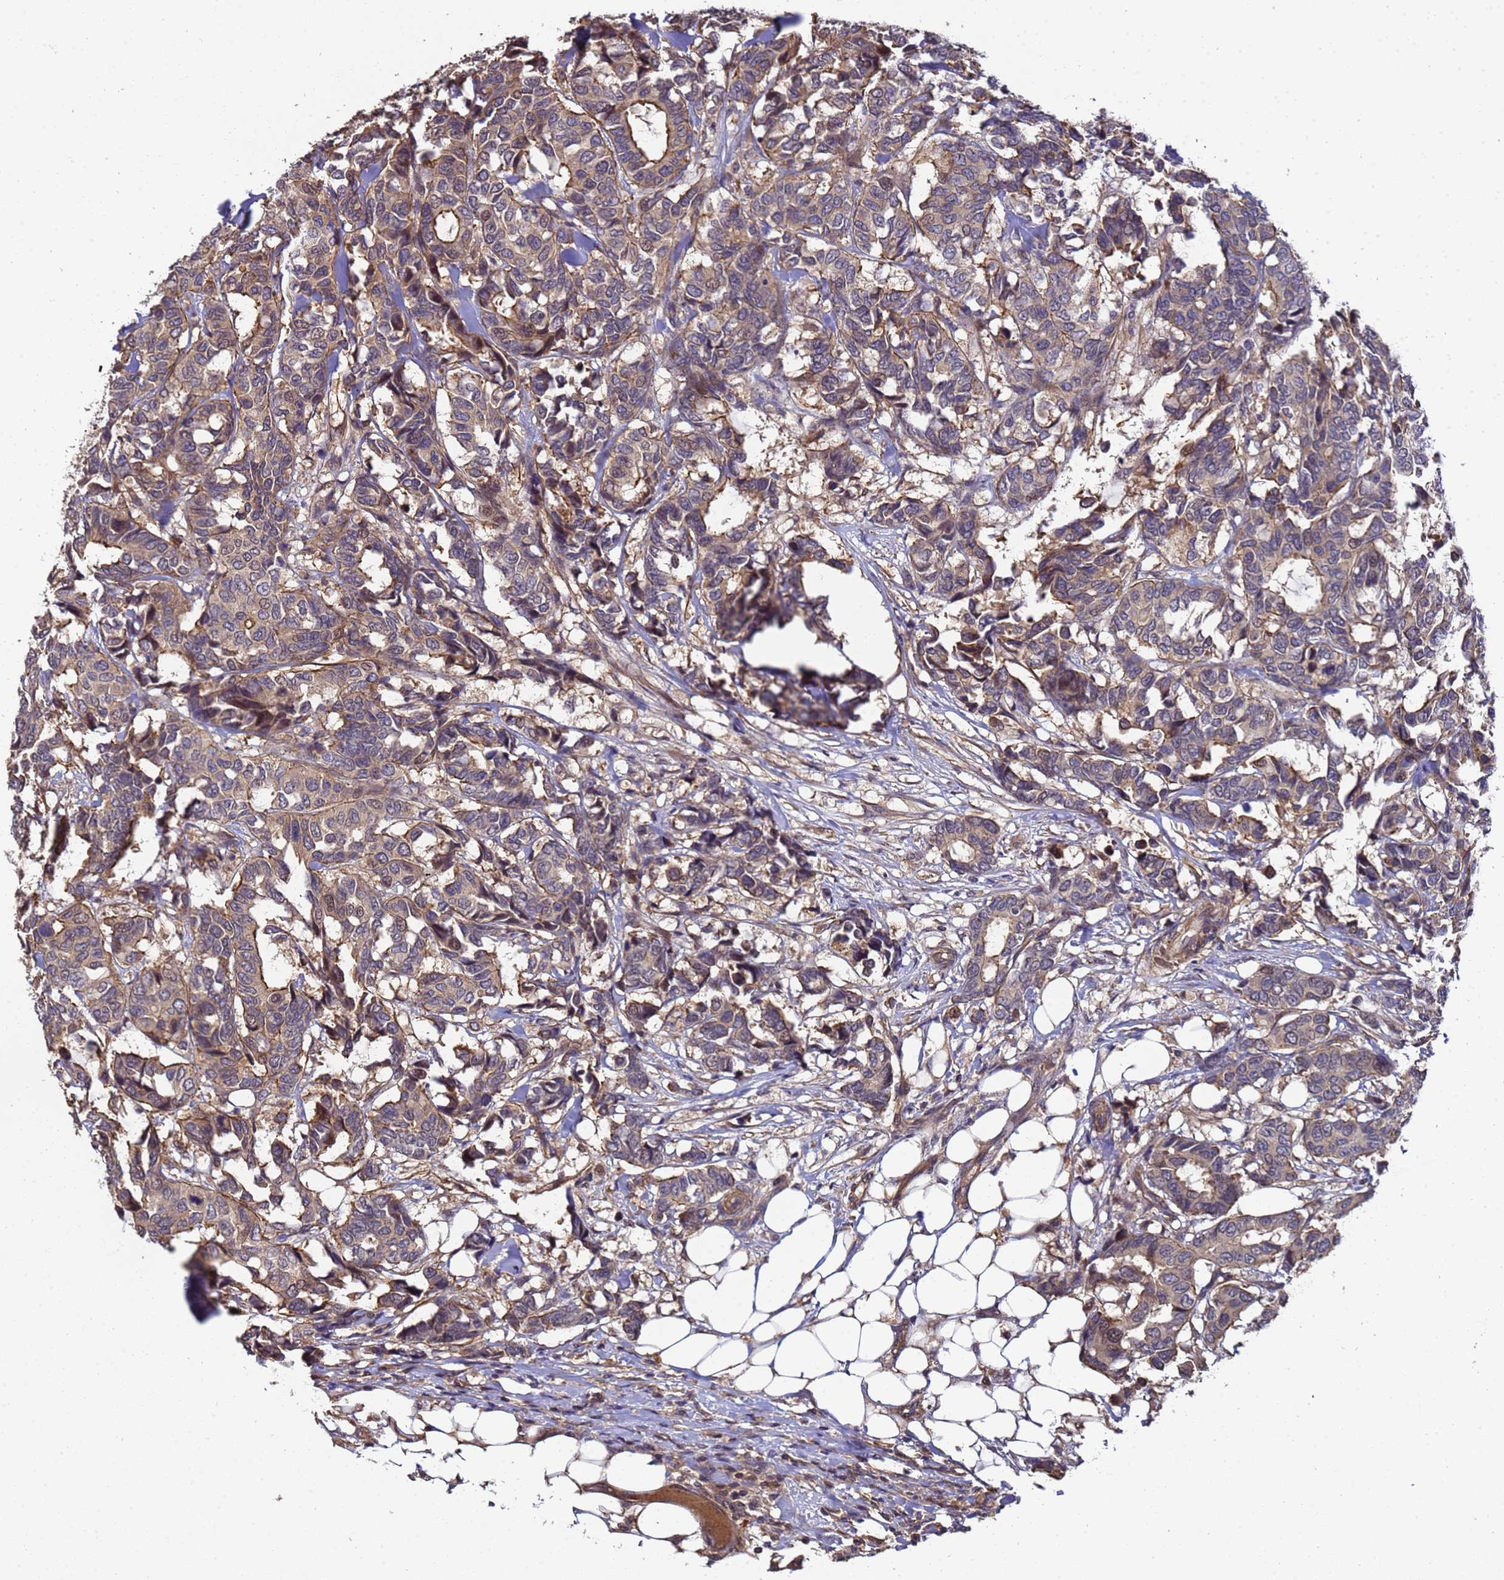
{"staining": {"intensity": "moderate", "quantity": "25%-75%", "location": "cytoplasmic/membranous"}, "tissue": "breast cancer", "cell_type": "Tumor cells", "image_type": "cancer", "snomed": [{"axis": "morphology", "description": "Duct carcinoma"}, {"axis": "topography", "description": "Breast"}], "caption": "The image displays staining of breast invasive ductal carcinoma, revealing moderate cytoplasmic/membranous protein staining (brown color) within tumor cells.", "gene": "GSTCD", "patient": {"sex": "female", "age": 87}}